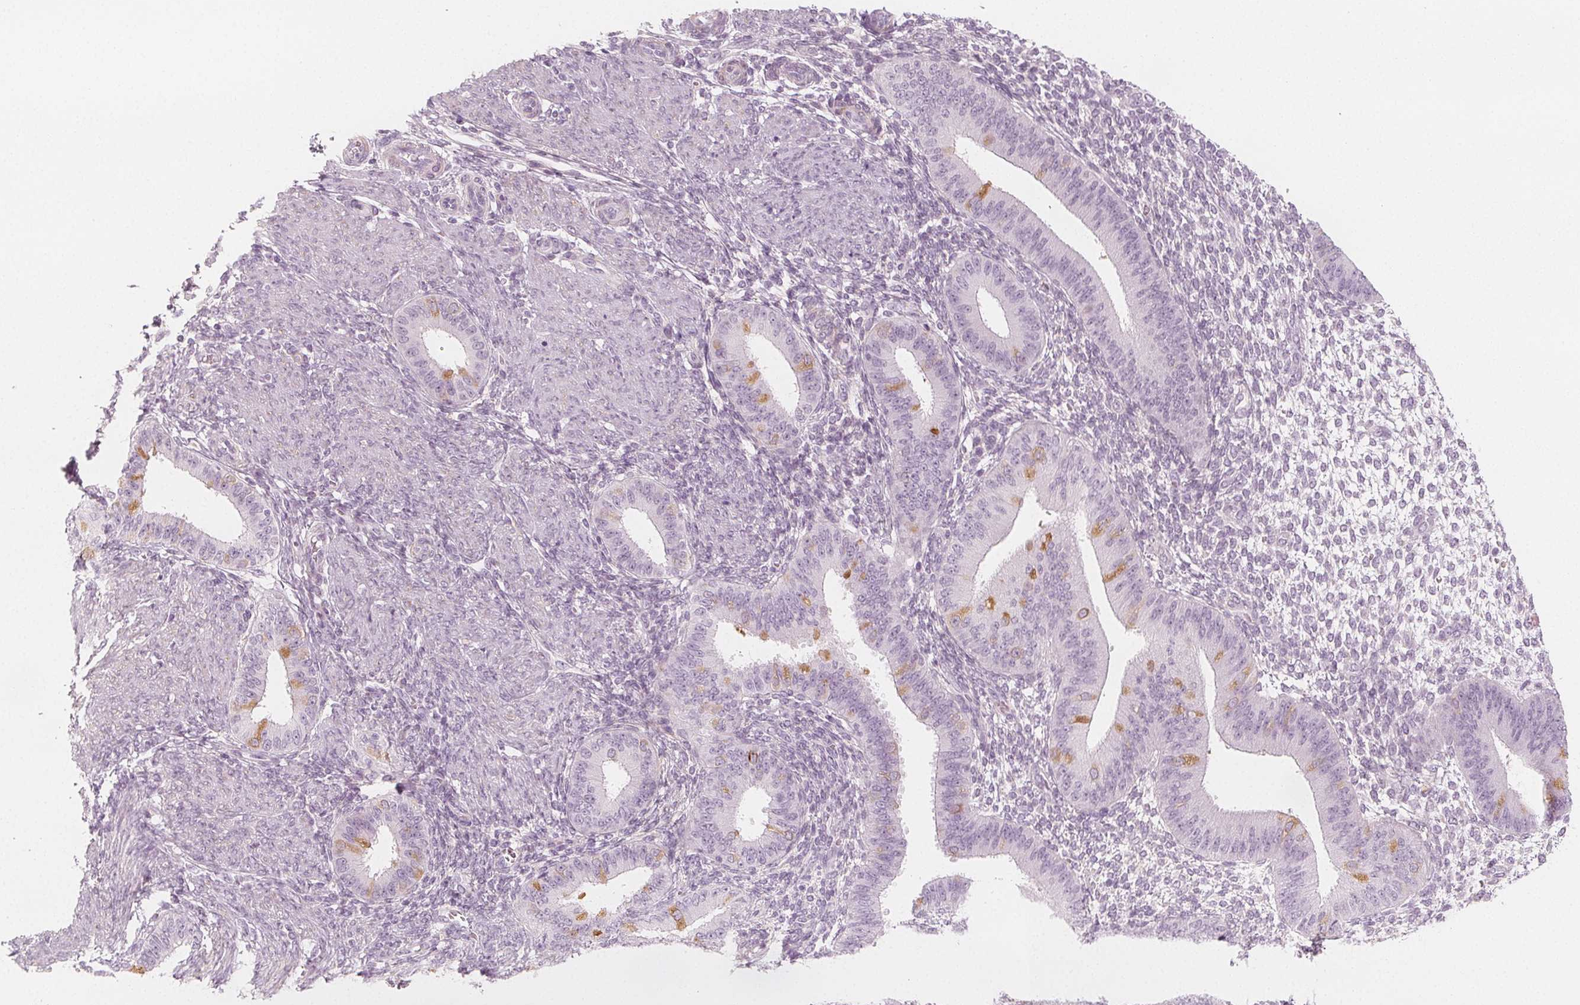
{"staining": {"intensity": "negative", "quantity": "none", "location": "none"}, "tissue": "endometrium", "cell_type": "Cells in endometrial stroma", "image_type": "normal", "snomed": [{"axis": "morphology", "description": "Normal tissue, NOS"}, {"axis": "topography", "description": "Endometrium"}], "caption": "Immunohistochemistry of unremarkable endometrium demonstrates no expression in cells in endometrial stroma.", "gene": "MAP1A", "patient": {"sex": "female", "age": 39}}